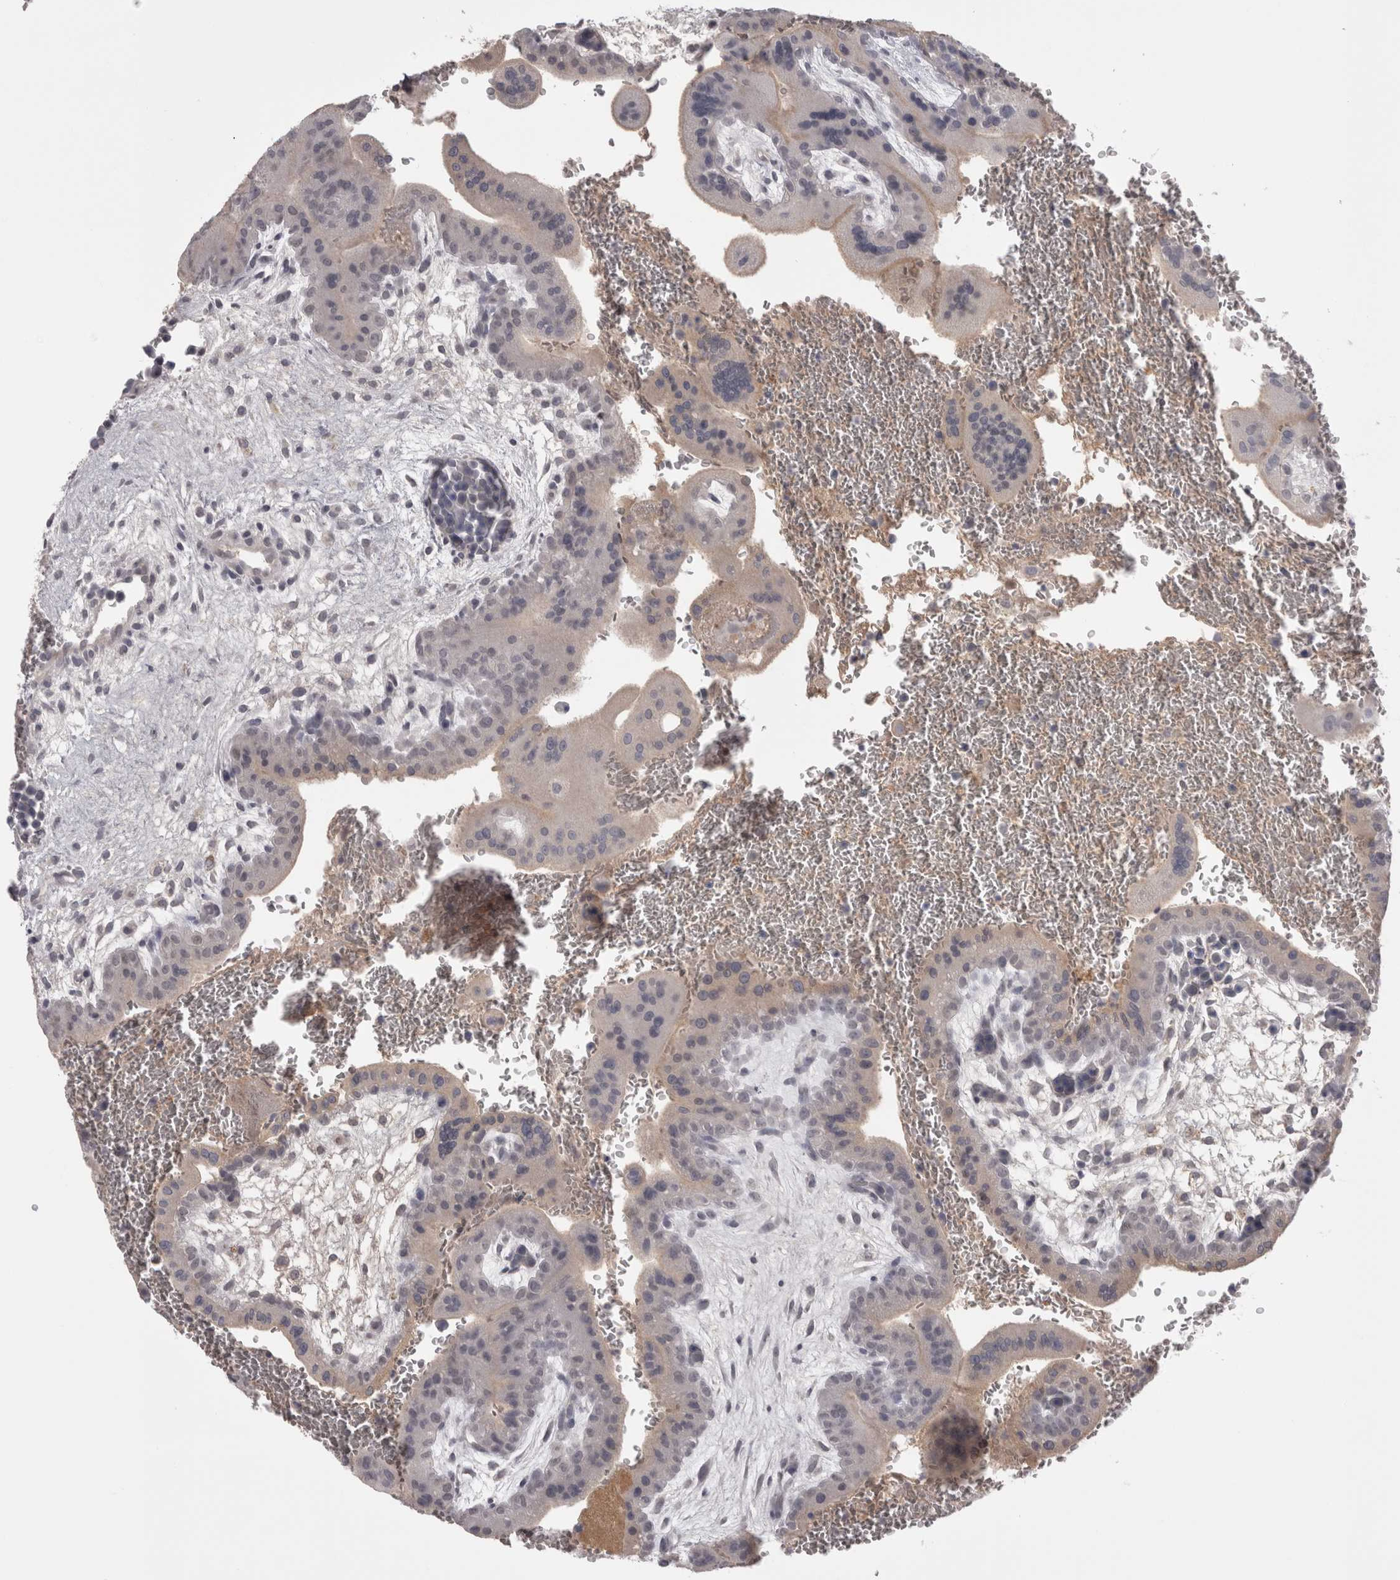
{"staining": {"intensity": "negative", "quantity": "none", "location": "none"}, "tissue": "placenta", "cell_type": "Trophoblastic cells", "image_type": "normal", "snomed": [{"axis": "morphology", "description": "Normal tissue, NOS"}, {"axis": "topography", "description": "Placenta"}], "caption": "This is a photomicrograph of IHC staining of benign placenta, which shows no staining in trophoblastic cells.", "gene": "SAA4", "patient": {"sex": "female", "age": 35}}